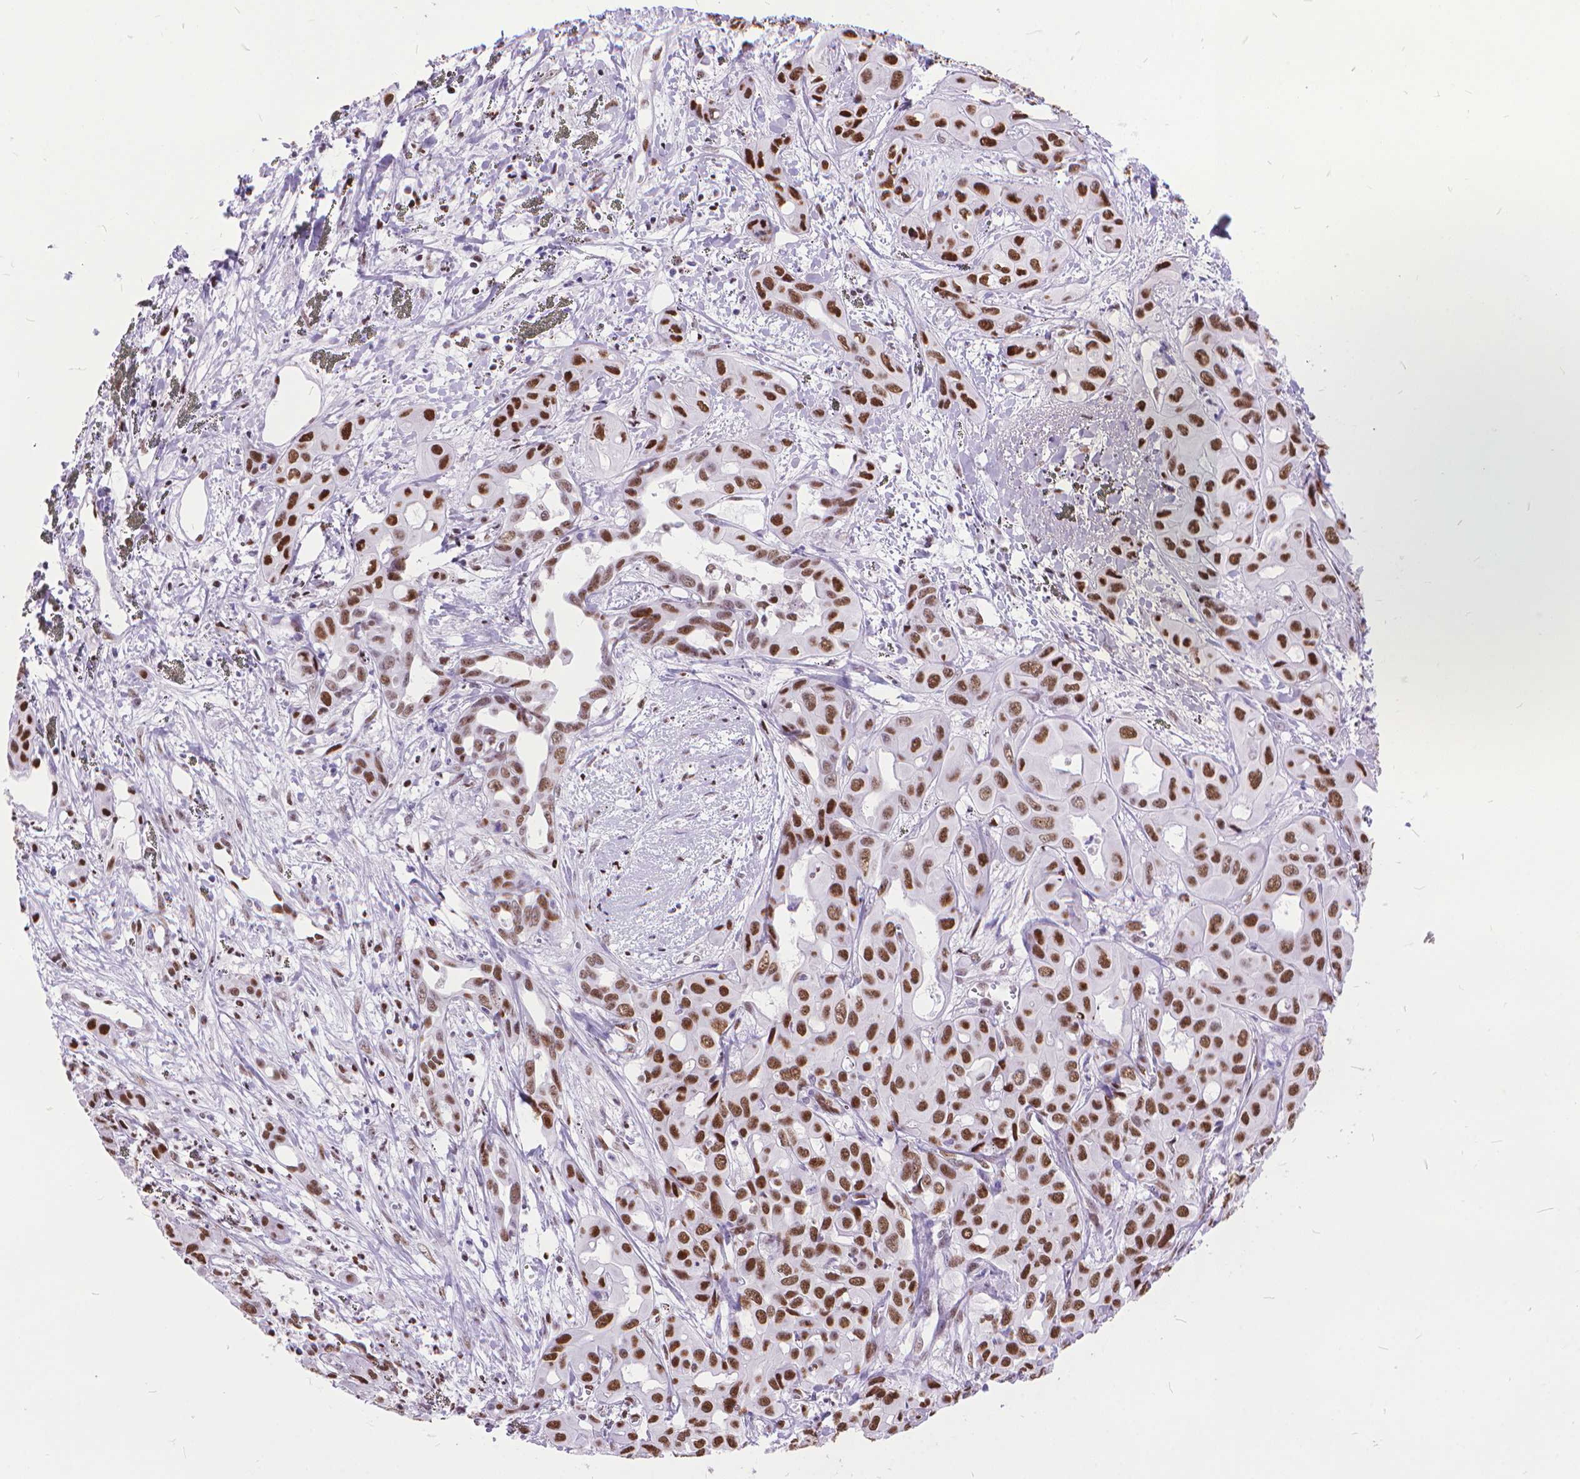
{"staining": {"intensity": "strong", "quantity": ">75%", "location": "nuclear"}, "tissue": "liver cancer", "cell_type": "Tumor cells", "image_type": "cancer", "snomed": [{"axis": "morphology", "description": "Cholangiocarcinoma"}, {"axis": "topography", "description": "Liver"}], "caption": "Immunohistochemistry (IHC) histopathology image of neoplastic tissue: human liver cancer (cholangiocarcinoma) stained using IHC displays high levels of strong protein expression localized specifically in the nuclear of tumor cells, appearing as a nuclear brown color.", "gene": "POLE4", "patient": {"sex": "female", "age": 60}}